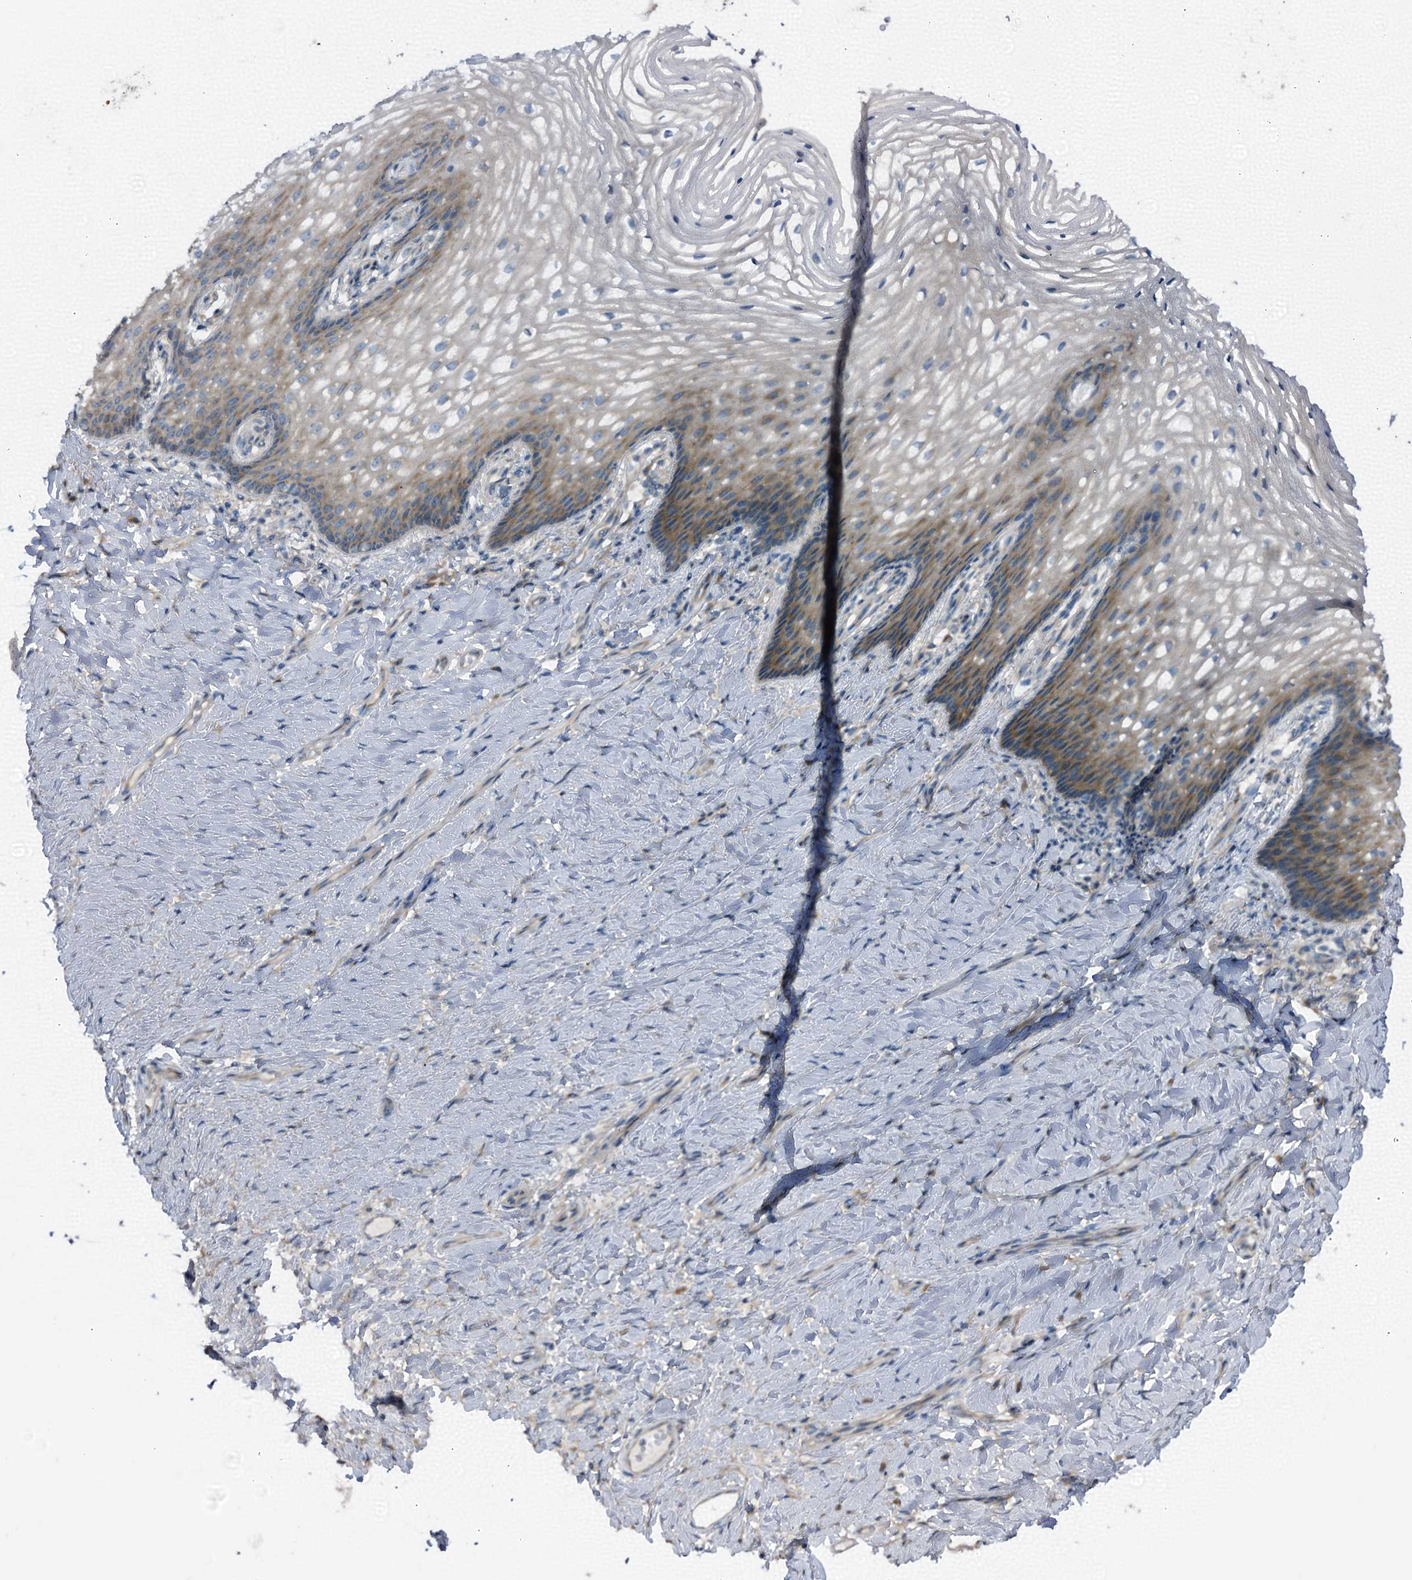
{"staining": {"intensity": "moderate", "quantity": "25%-75%", "location": "cytoplasmic/membranous"}, "tissue": "vagina", "cell_type": "Squamous epithelial cells", "image_type": "normal", "snomed": [{"axis": "morphology", "description": "Normal tissue, NOS"}, {"axis": "topography", "description": "Vagina"}], "caption": "Immunohistochemistry (IHC) of benign vagina exhibits medium levels of moderate cytoplasmic/membranous staining in about 25%-75% of squamous epithelial cells. The protein is stained brown, and the nuclei are stained in blue (DAB (3,3'-diaminobenzidine) IHC with brightfield microscopy, high magnification).", "gene": "STARD13", "patient": {"sex": "female", "age": 60}}